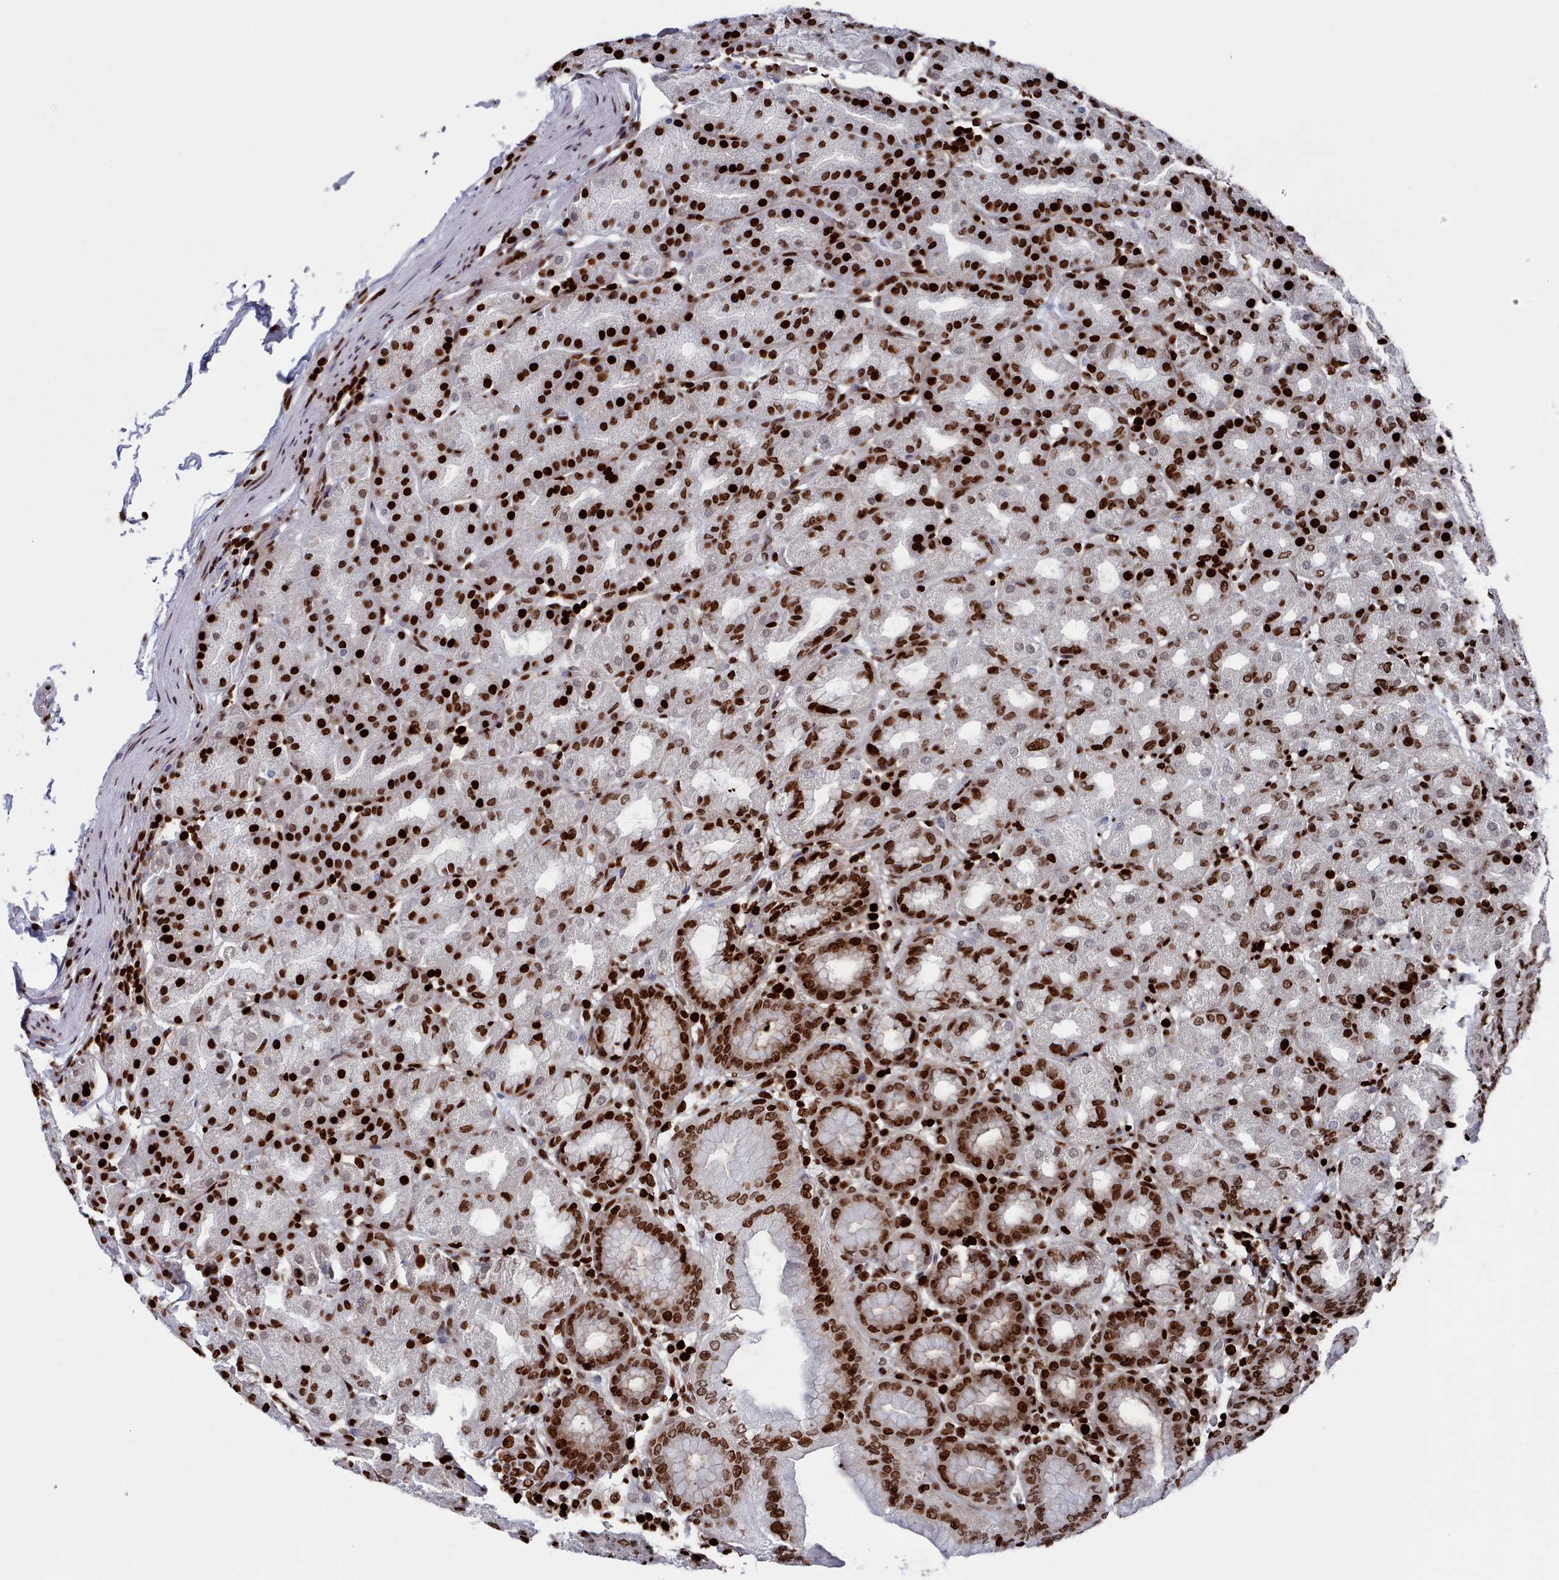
{"staining": {"intensity": "strong", "quantity": ">75%", "location": "nuclear"}, "tissue": "stomach", "cell_type": "Glandular cells", "image_type": "normal", "snomed": [{"axis": "morphology", "description": "Normal tissue, NOS"}, {"axis": "topography", "description": "Stomach, upper"}], "caption": "A high amount of strong nuclear positivity is appreciated in about >75% of glandular cells in normal stomach.", "gene": "PCDHB11", "patient": {"sex": "male", "age": 68}}